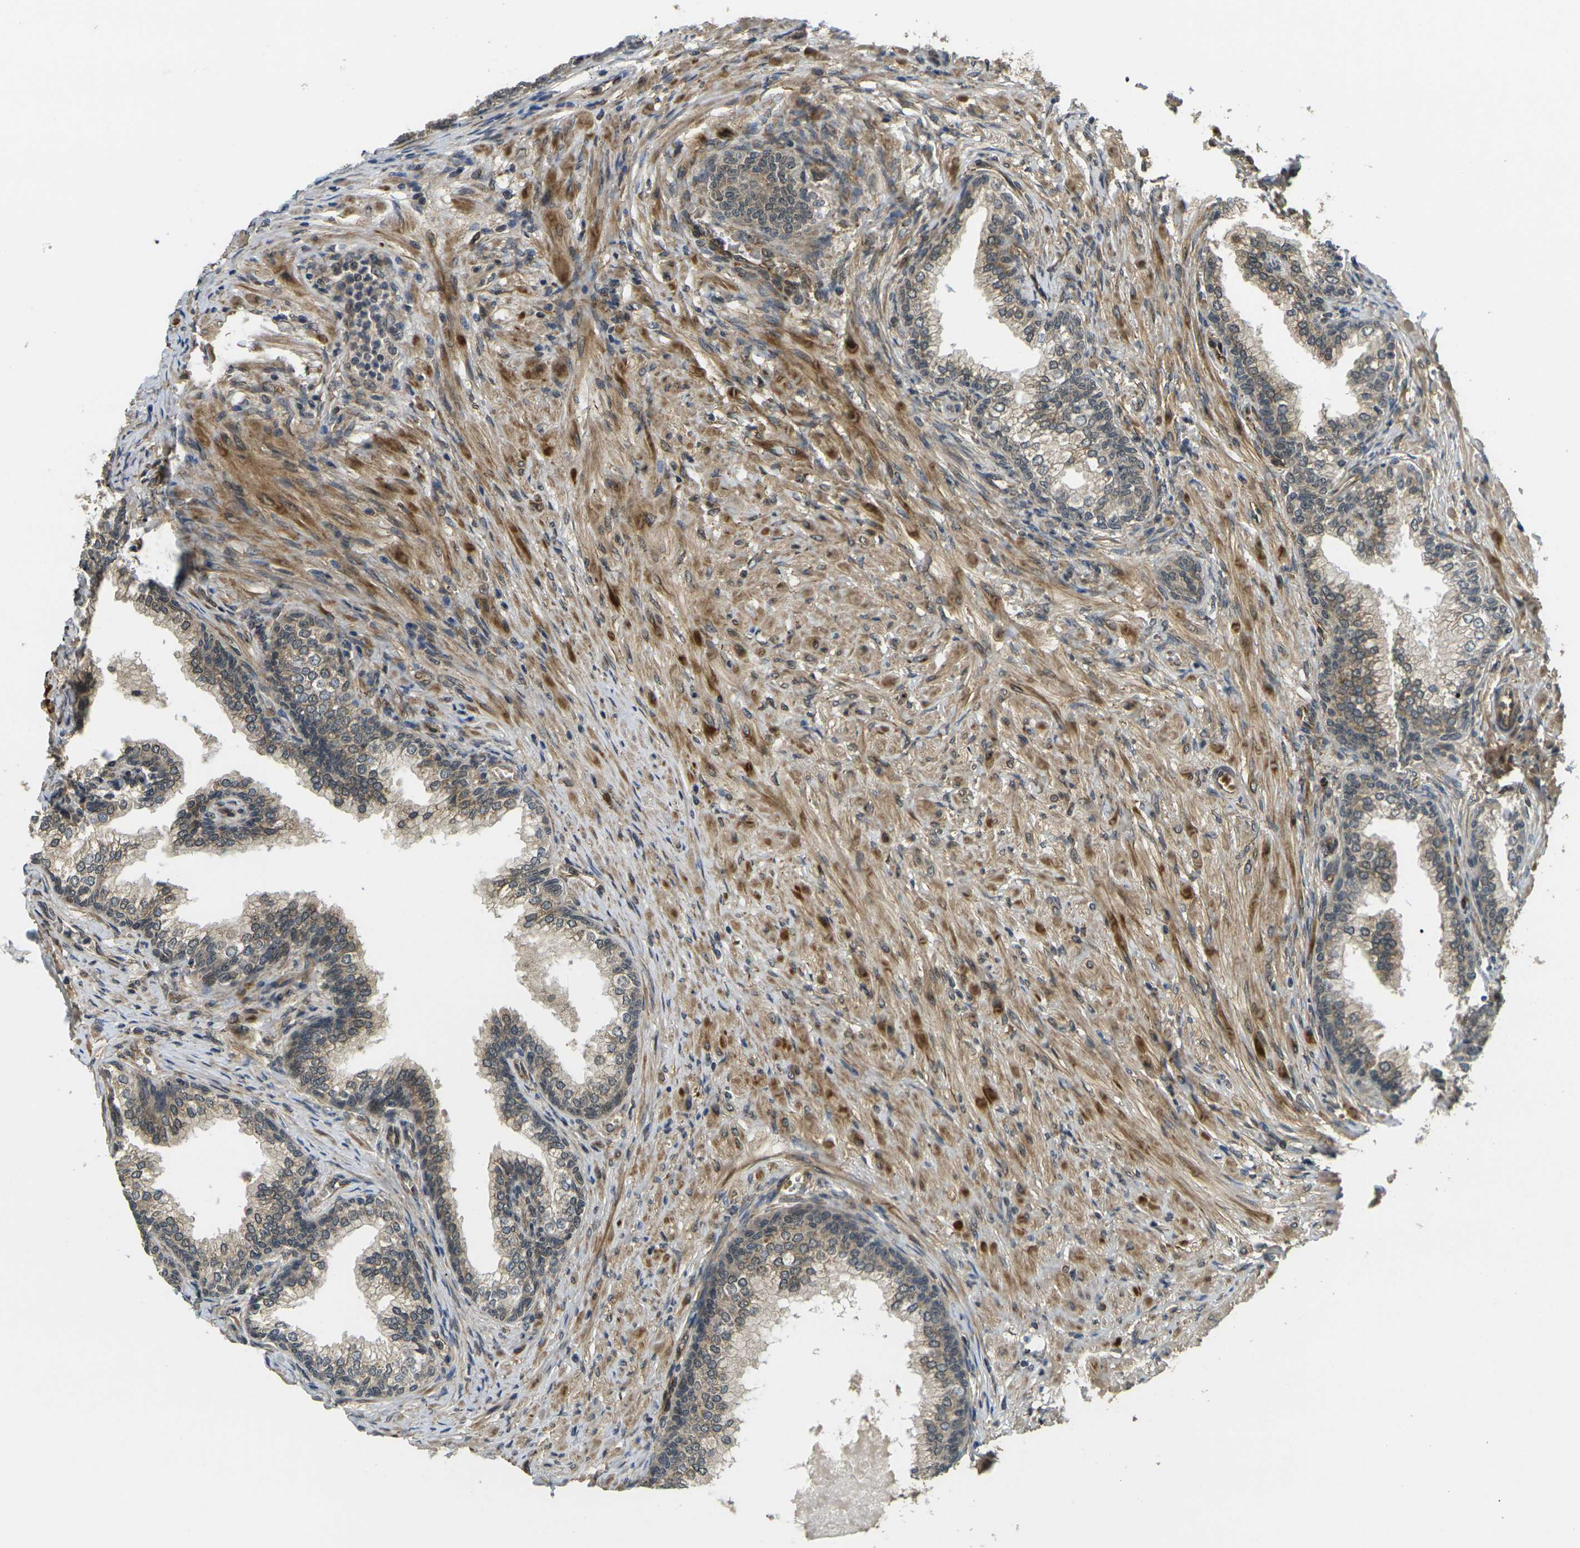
{"staining": {"intensity": "weak", "quantity": ">75%", "location": "cytoplasmic/membranous"}, "tissue": "prostate", "cell_type": "Glandular cells", "image_type": "normal", "snomed": [{"axis": "morphology", "description": "Normal tissue, NOS"}, {"axis": "morphology", "description": "Urothelial carcinoma, Low grade"}, {"axis": "topography", "description": "Urinary bladder"}, {"axis": "topography", "description": "Prostate"}], "caption": "Immunohistochemistry micrograph of normal prostate: prostate stained using immunohistochemistry (IHC) shows low levels of weak protein expression localized specifically in the cytoplasmic/membranous of glandular cells, appearing as a cytoplasmic/membranous brown color.", "gene": "FUT11", "patient": {"sex": "male", "age": 60}}